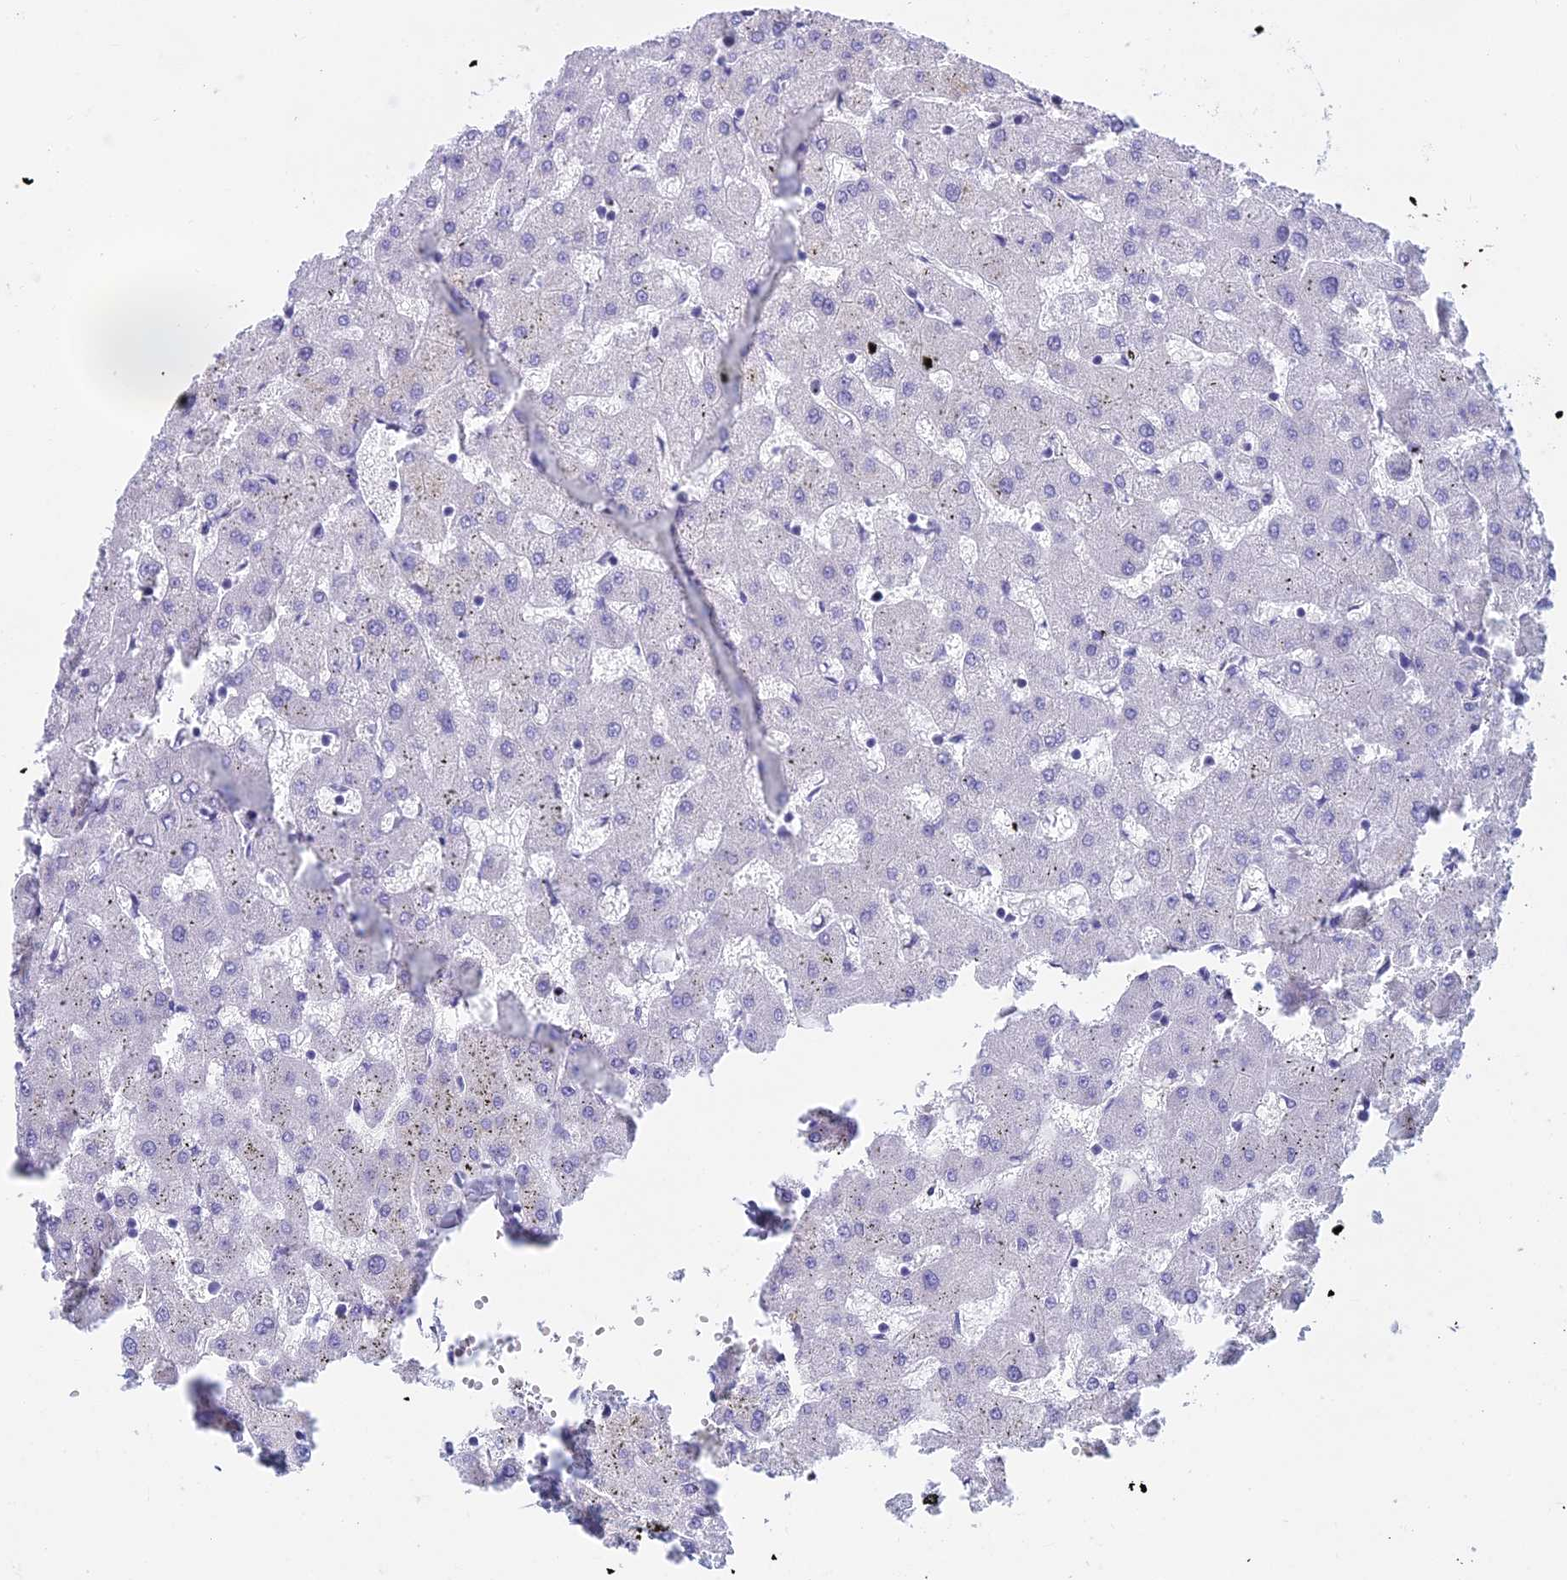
{"staining": {"intensity": "negative", "quantity": "none", "location": "none"}, "tissue": "liver", "cell_type": "Cholangiocytes", "image_type": "normal", "snomed": [{"axis": "morphology", "description": "Normal tissue, NOS"}, {"axis": "topography", "description": "Liver"}], "caption": "Immunohistochemistry (IHC) histopathology image of benign liver: human liver stained with DAB displays no significant protein staining in cholangiocytes.", "gene": "TMEM161B", "patient": {"sex": "female", "age": 63}}